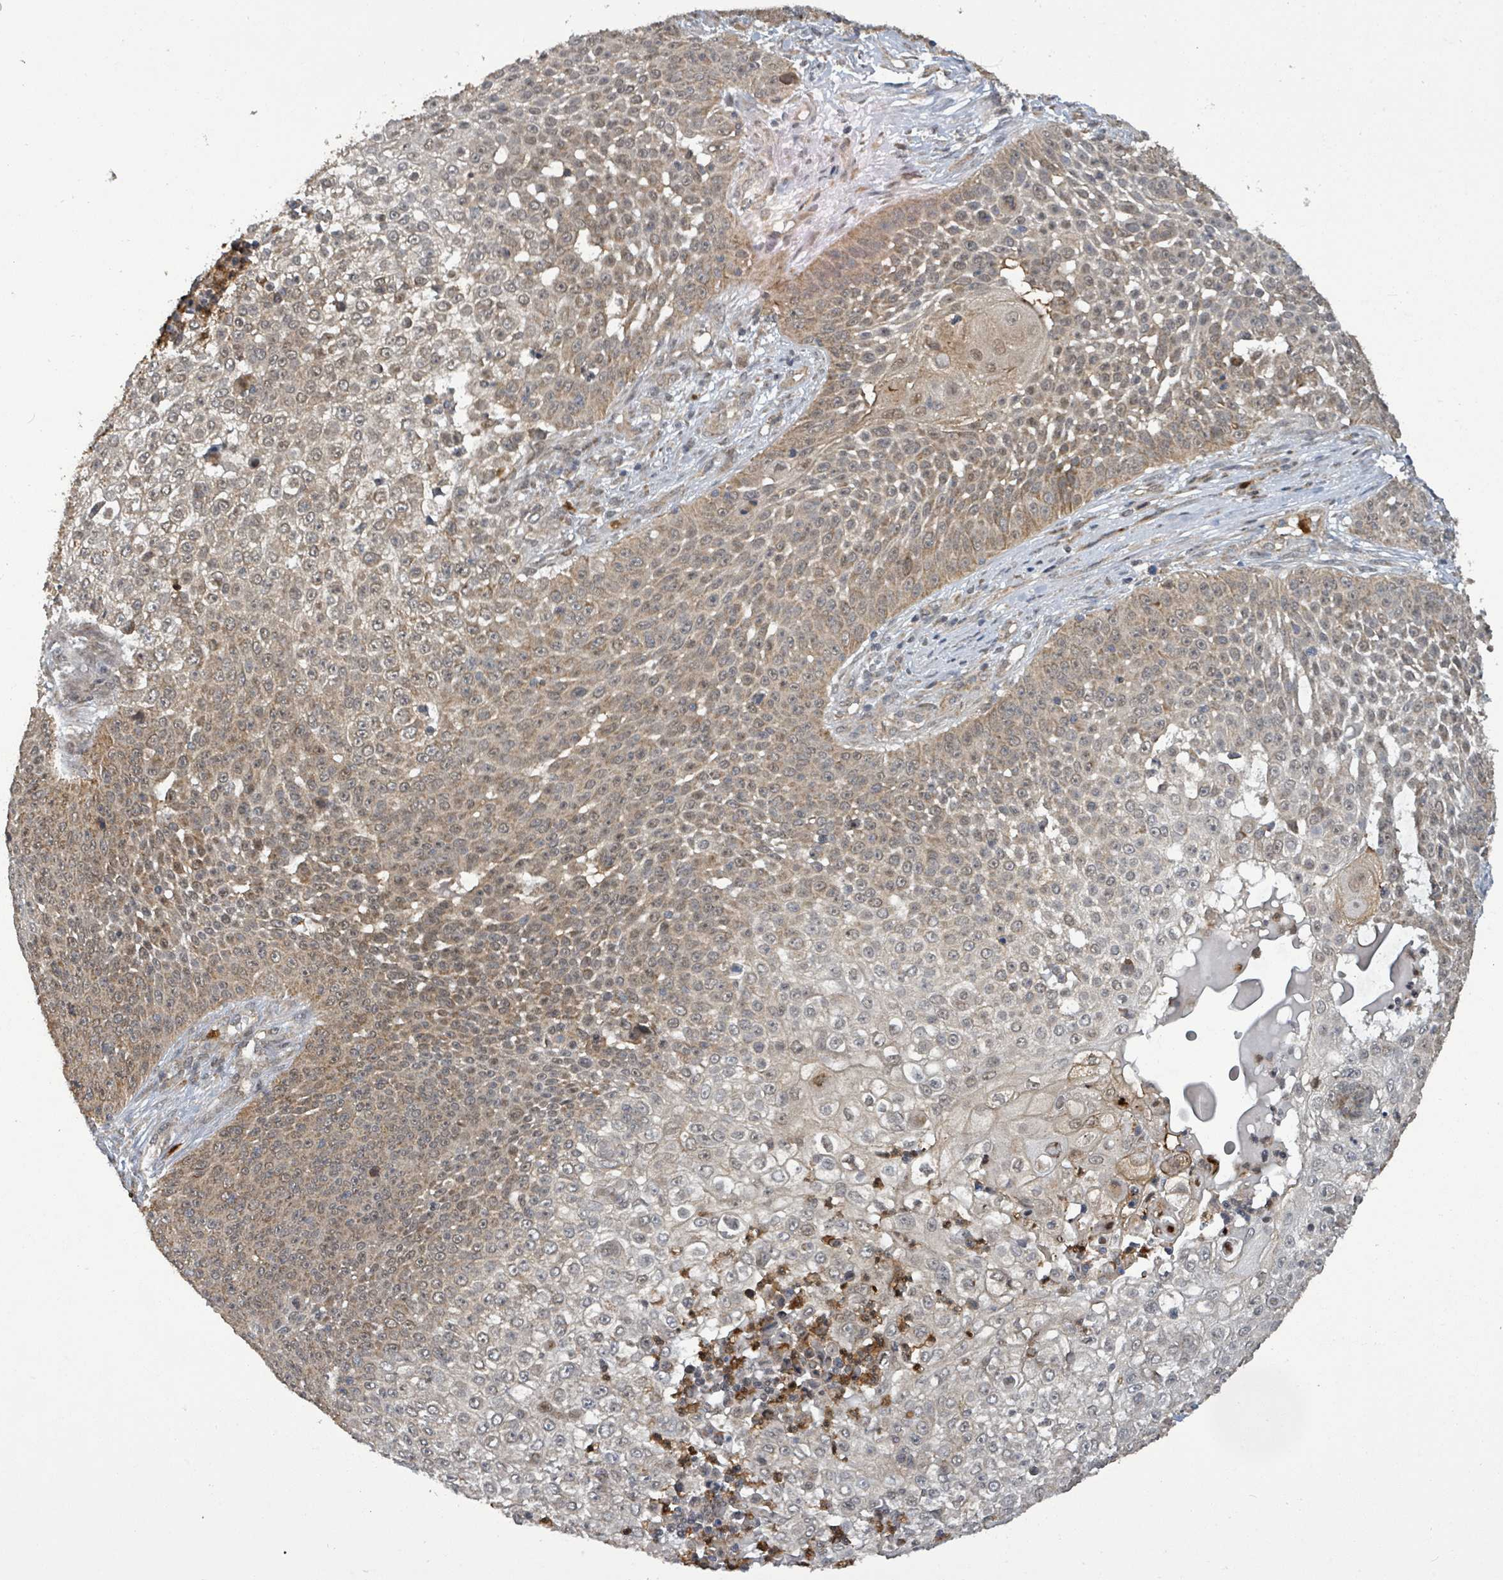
{"staining": {"intensity": "moderate", "quantity": "25%-75%", "location": "cytoplasmic/membranous"}, "tissue": "skin cancer", "cell_type": "Tumor cells", "image_type": "cancer", "snomed": [{"axis": "morphology", "description": "Squamous cell carcinoma, NOS"}, {"axis": "topography", "description": "Skin"}], "caption": "This is an image of IHC staining of skin squamous cell carcinoma, which shows moderate positivity in the cytoplasmic/membranous of tumor cells.", "gene": "COQ6", "patient": {"sex": "male", "age": 24}}